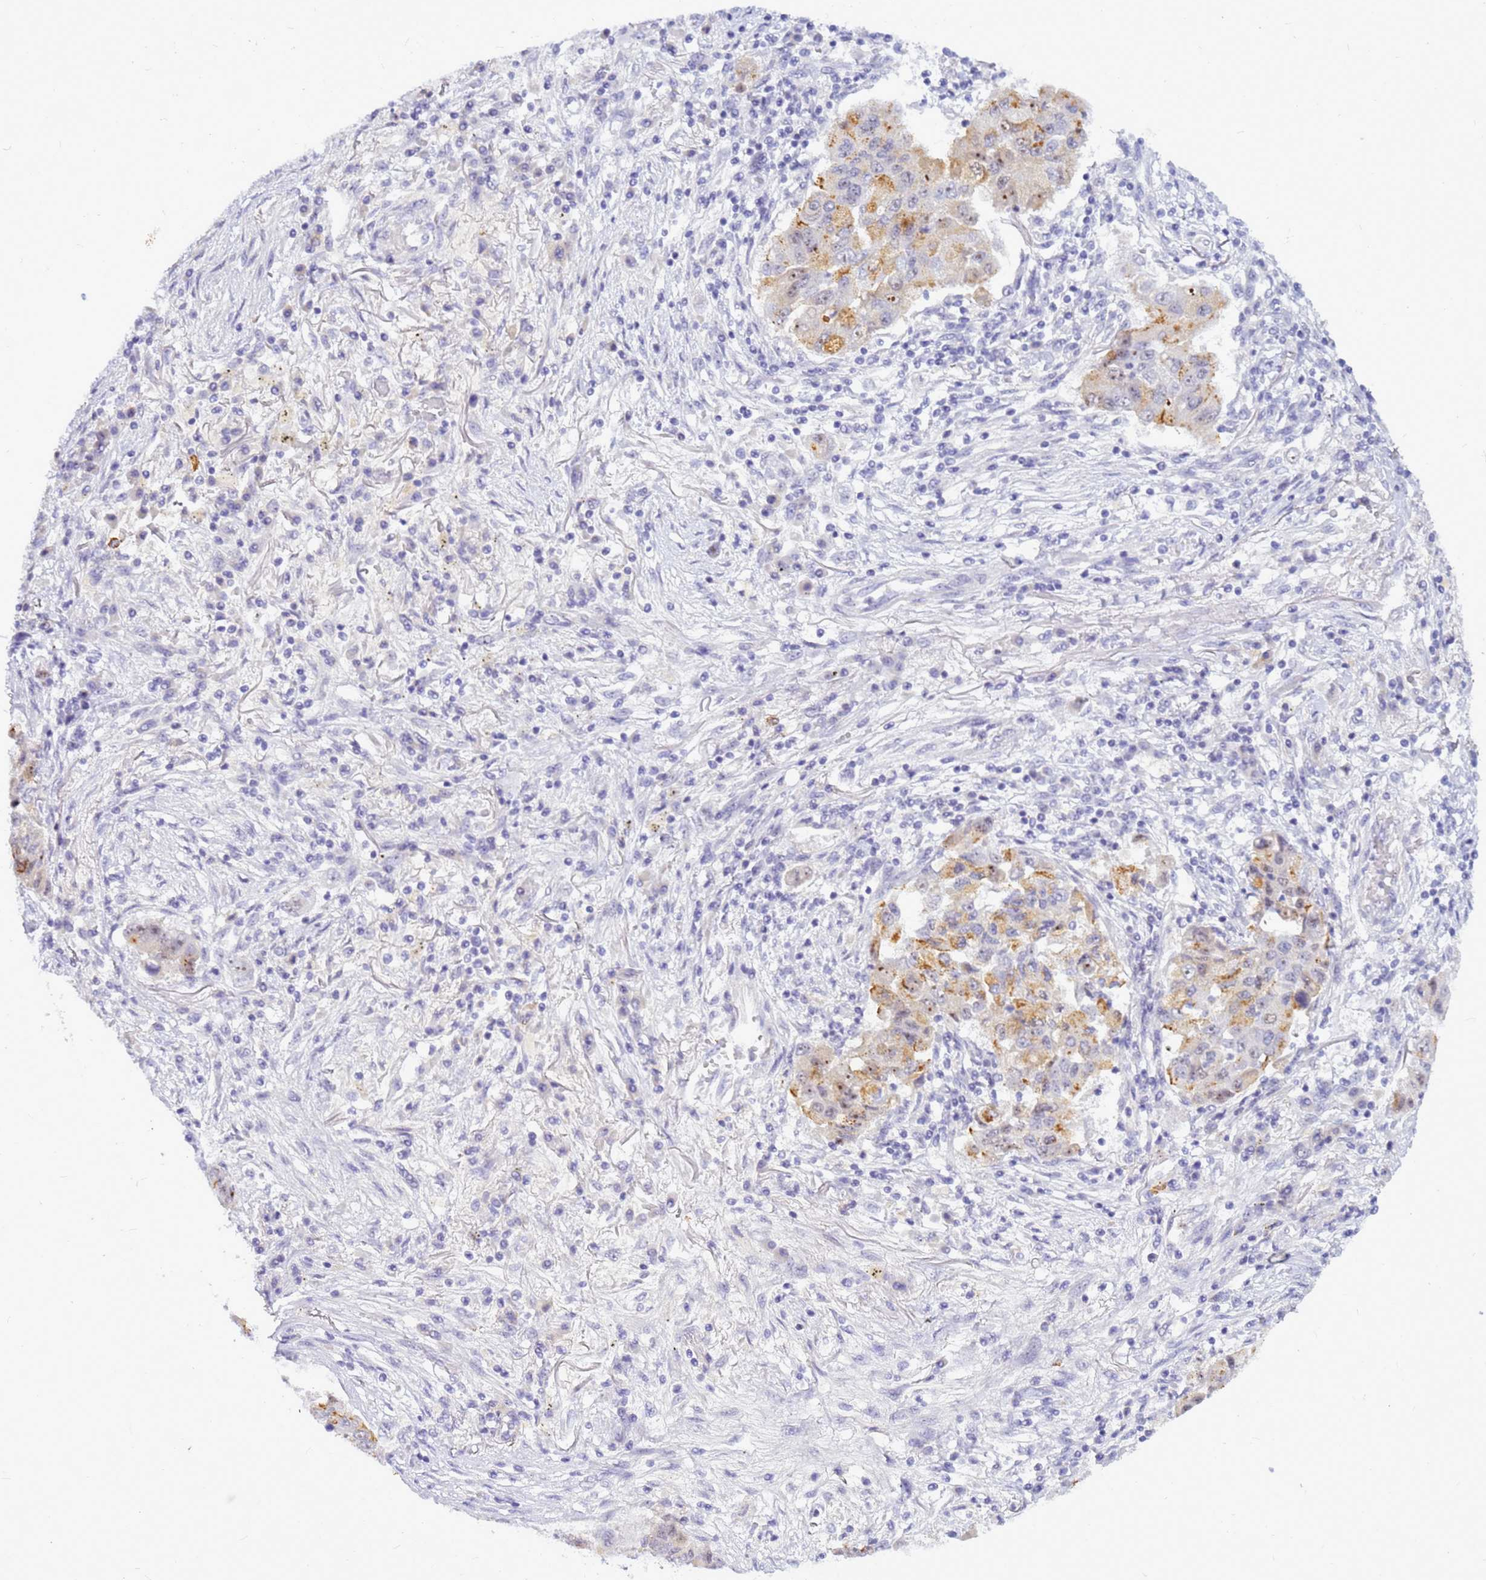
{"staining": {"intensity": "moderate", "quantity": "25%-75%", "location": "cytoplasmic/membranous"}, "tissue": "lung cancer", "cell_type": "Tumor cells", "image_type": "cancer", "snomed": [{"axis": "morphology", "description": "Squamous cell carcinoma, NOS"}, {"axis": "topography", "description": "Lung"}], "caption": "Immunohistochemical staining of human lung cancer demonstrates medium levels of moderate cytoplasmic/membranous staining in approximately 25%-75% of tumor cells. The staining was performed using DAB (3,3'-diaminobenzidine) to visualize the protein expression in brown, while the nuclei were stained in blue with hematoxylin (Magnification: 20x).", "gene": "DMRTC2", "patient": {"sex": "male", "age": 74}}